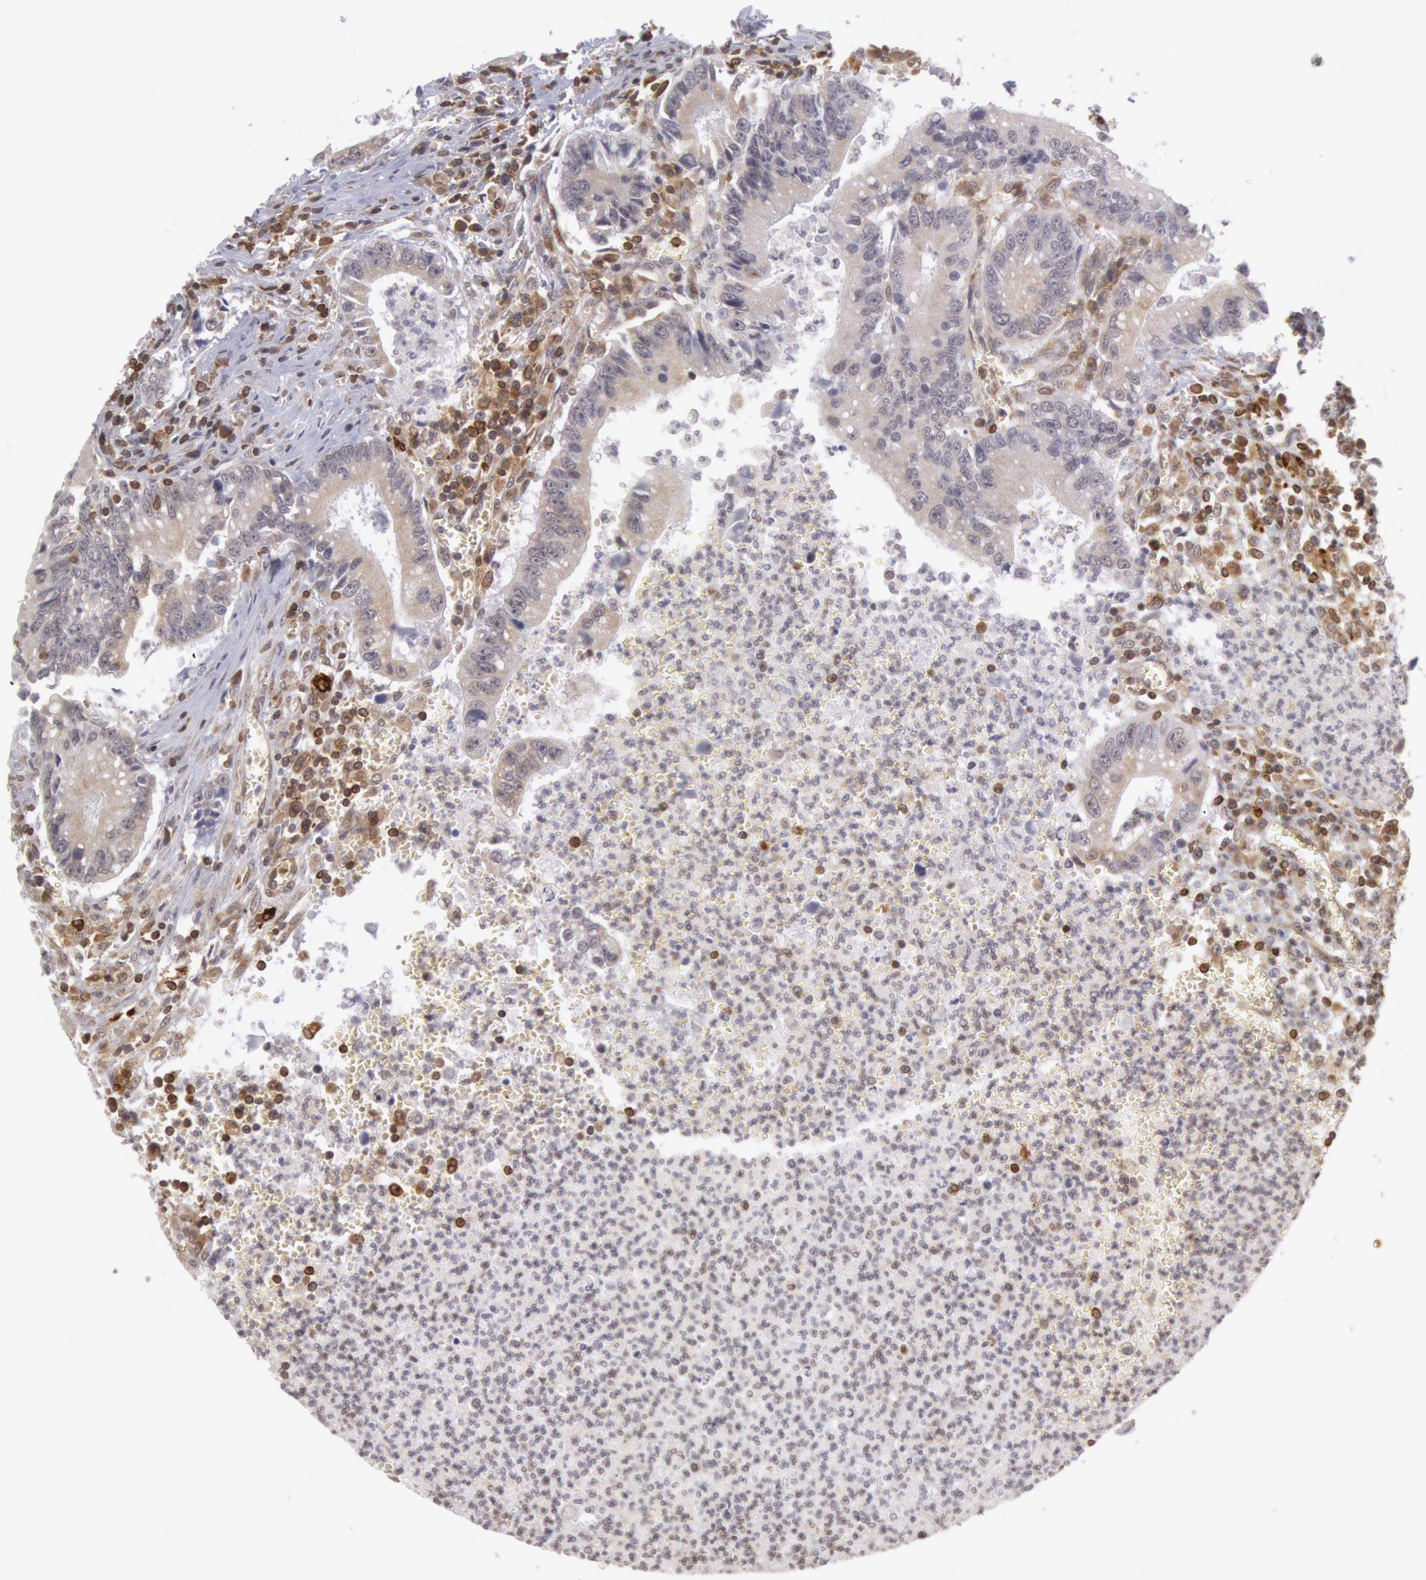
{"staining": {"intensity": "weak", "quantity": ">75%", "location": "cytoplasmic/membranous"}, "tissue": "colorectal cancer", "cell_type": "Tumor cells", "image_type": "cancer", "snomed": [{"axis": "morphology", "description": "Adenocarcinoma, NOS"}, {"axis": "topography", "description": "Rectum"}], "caption": "Weak cytoplasmic/membranous protein expression is appreciated in about >75% of tumor cells in colorectal cancer (adenocarcinoma).", "gene": "TAP2", "patient": {"sex": "female", "age": 81}}